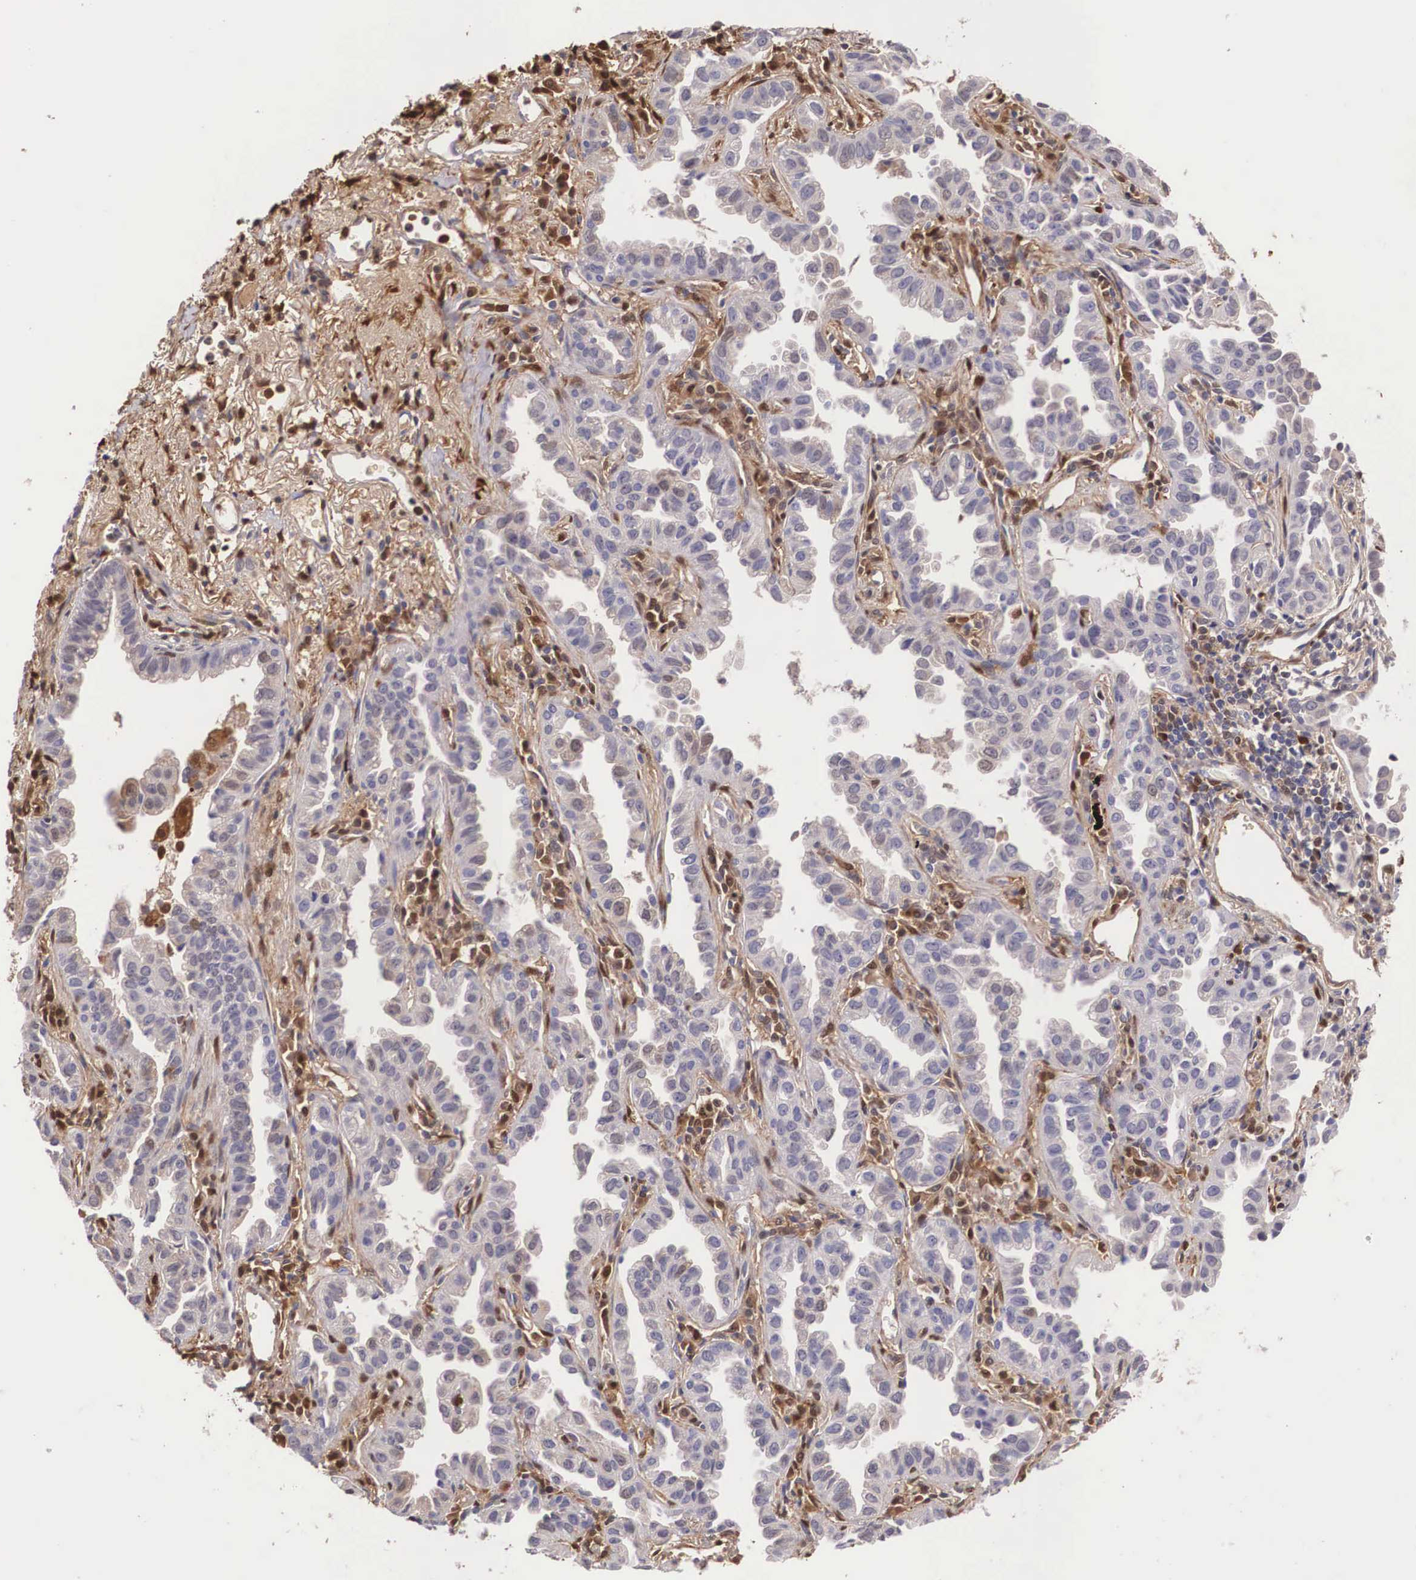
{"staining": {"intensity": "negative", "quantity": "none", "location": "none"}, "tissue": "lung cancer", "cell_type": "Tumor cells", "image_type": "cancer", "snomed": [{"axis": "morphology", "description": "Adenocarcinoma, NOS"}, {"axis": "topography", "description": "Lung"}], "caption": "An image of human lung cancer is negative for staining in tumor cells.", "gene": "LGALS1", "patient": {"sex": "female", "age": 50}}